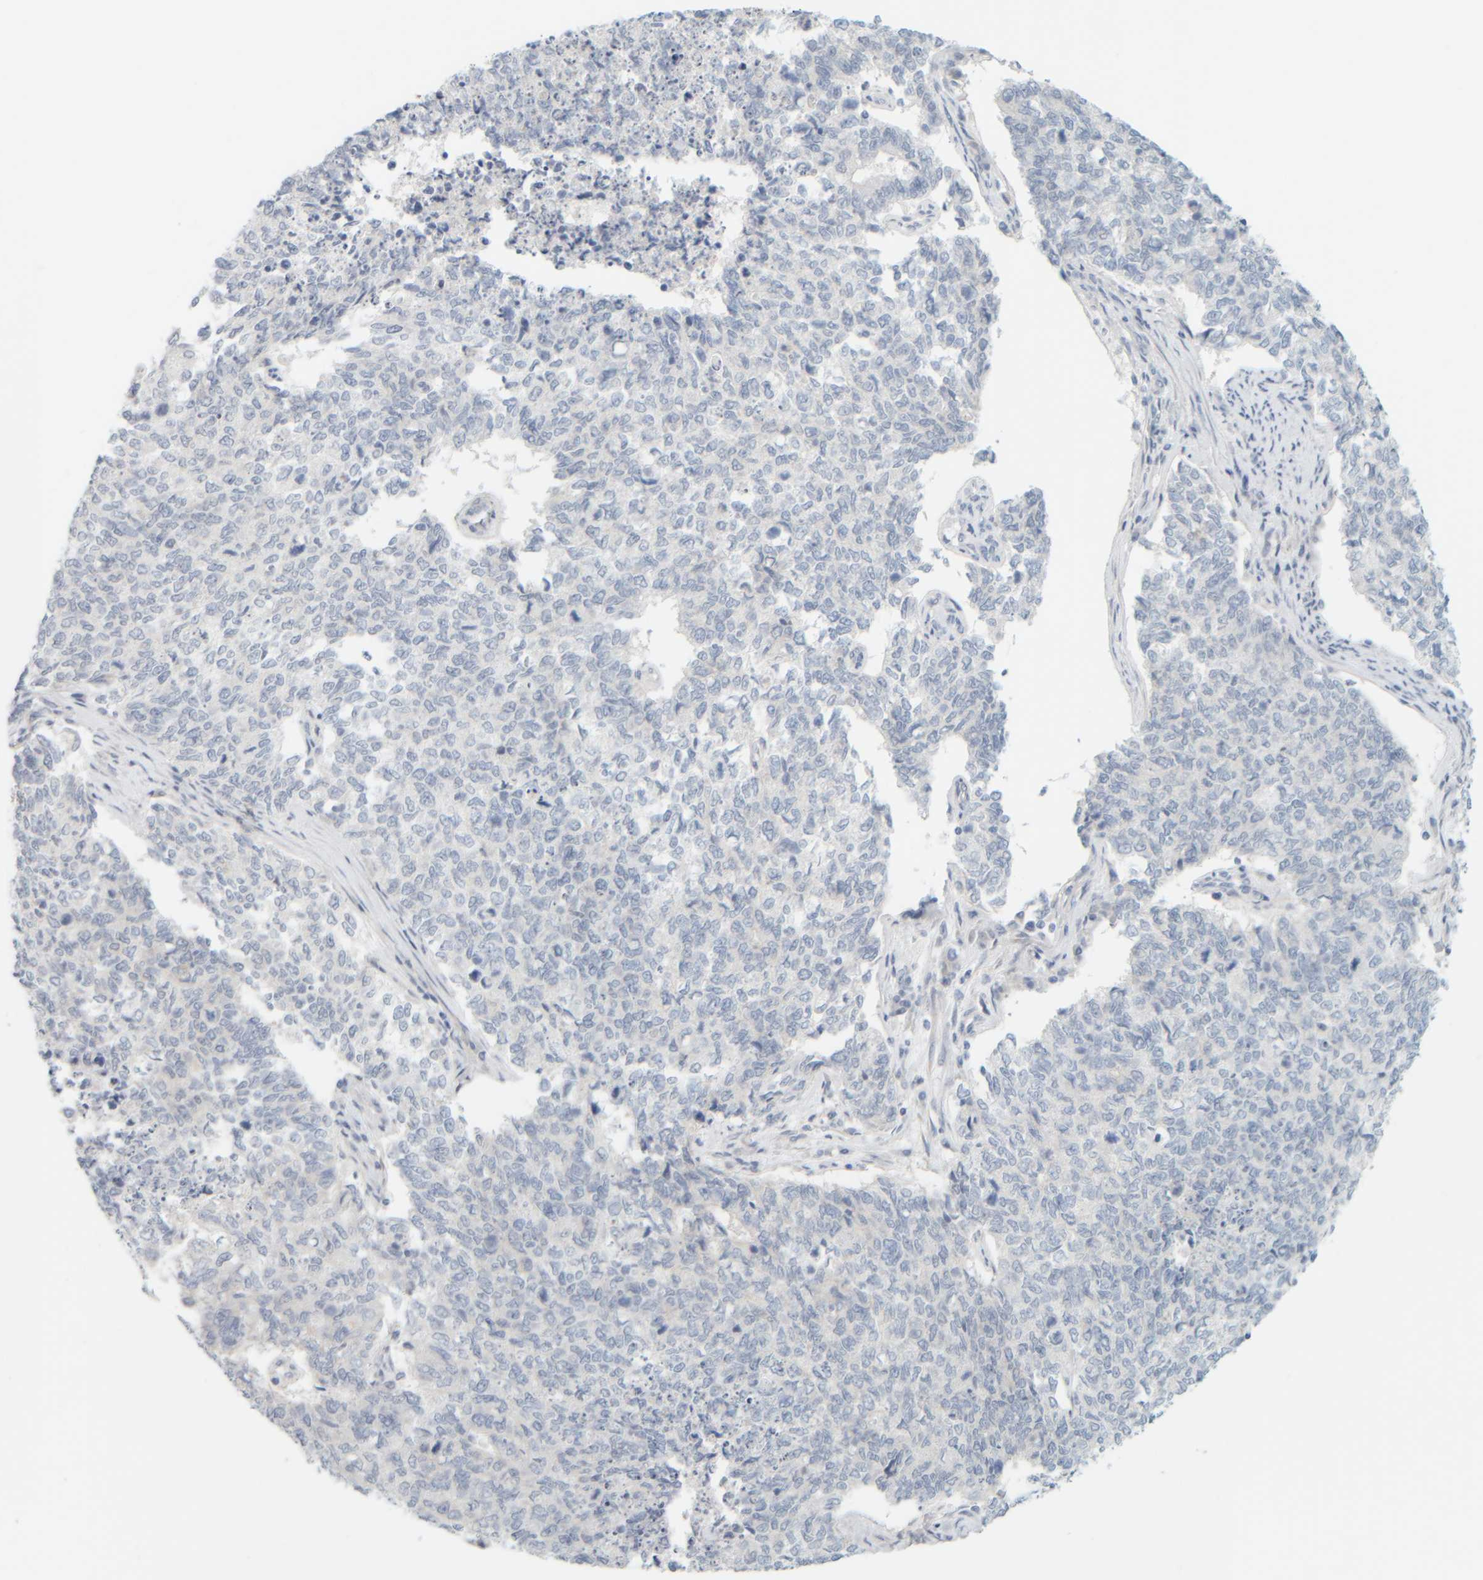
{"staining": {"intensity": "negative", "quantity": "none", "location": "none"}, "tissue": "cervical cancer", "cell_type": "Tumor cells", "image_type": "cancer", "snomed": [{"axis": "morphology", "description": "Squamous cell carcinoma, NOS"}, {"axis": "topography", "description": "Cervix"}], "caption": "Squamous cell carcinoma (cervical) was stained to show a protein in brown. There is no significant staining in tumor cells.", "gene": "PTGES3L-AARSD1", "patient": {"sex": "female", "age": 63}}